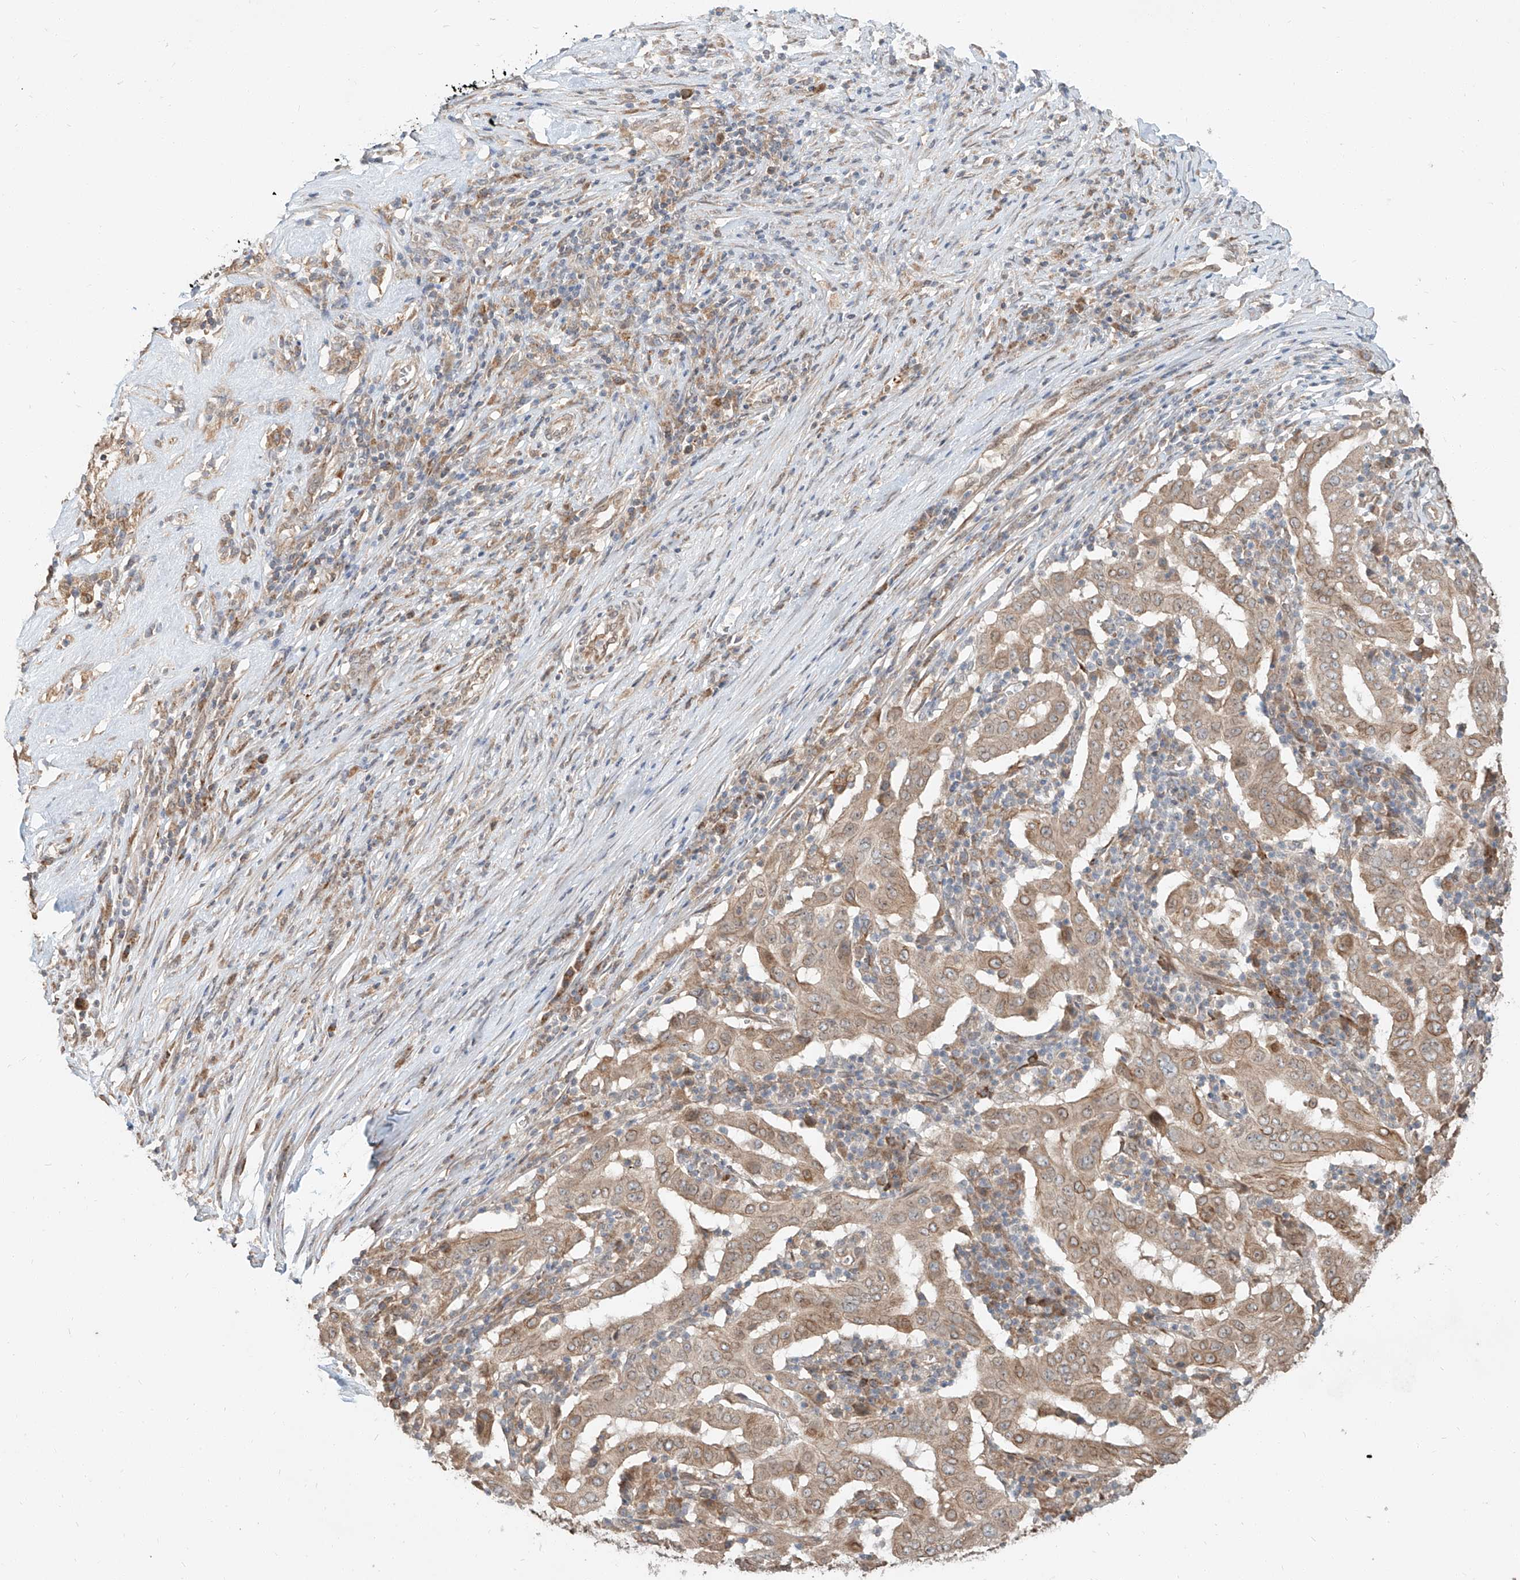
{"staining": {"intensity": "weak", "quantity": ">75%", "location": "cytoplasmic/membranous"}, "tissue": "pancreatic cancer", "cell_type": "Tumor cells", "image_type": "cancer", "snomed": [{"axis": "morphology", "description": "Adenocarcinoma, NOS"}, {"axis": "topography", "description": "Pancreas"}], "caption": "This is an image of immunohistochemistry staining of adenocarcinoma (pancreatic), which shows weak expression in the cytoplasmic/membranous of tumor cells.", "gene": "STX19", "patient": {"sex": "male", "age": 63}}